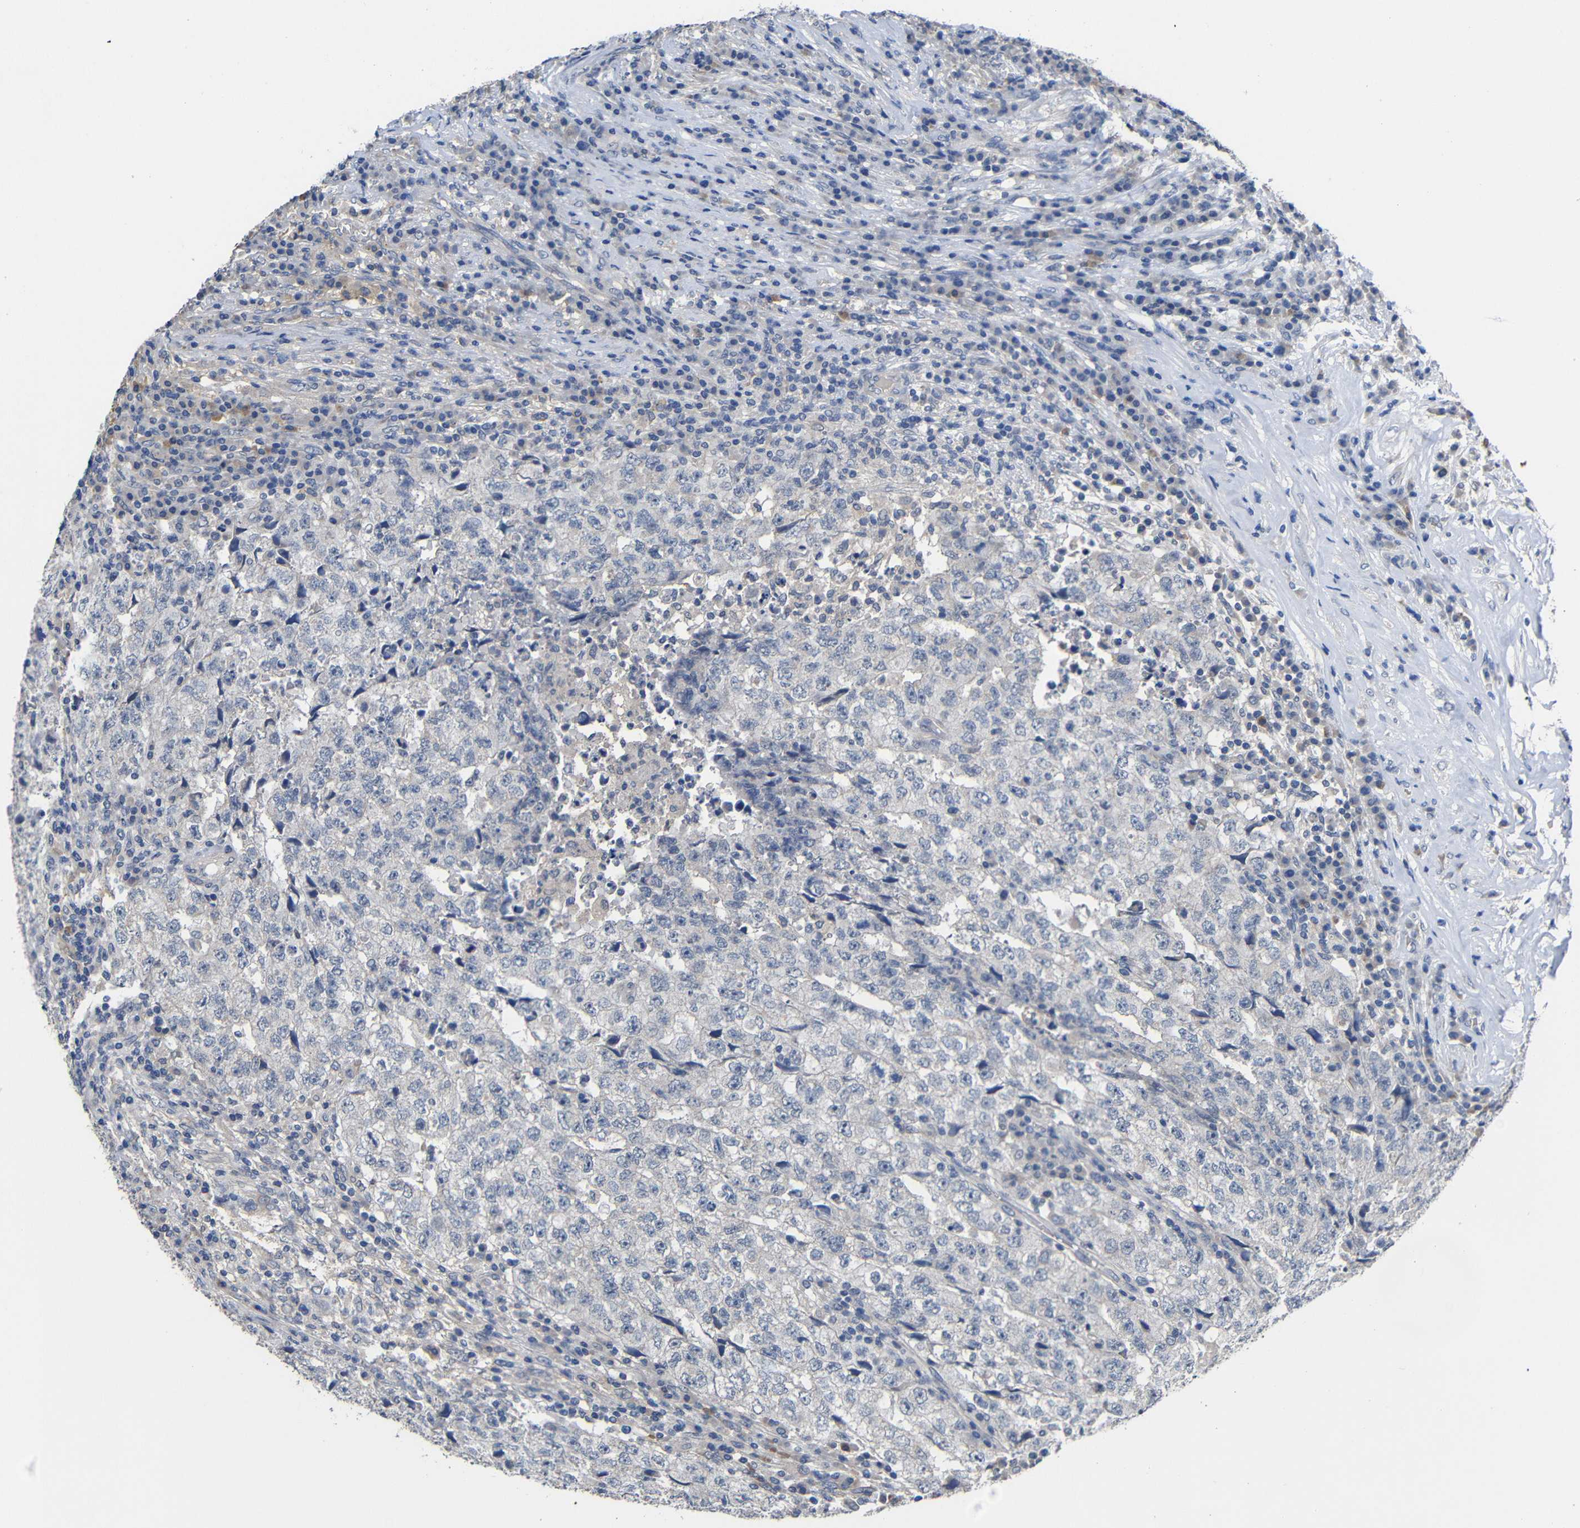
{"staining": {"intensity": "negative", "quantity": "none", "location": "none"}, "tissue": "testis cancer", "cell_type": "Tumor cells", "image_type": "cancer", "snomed": [{"axis": "morphology", "description": "Necrosis, NOS"}, {"axis": "morphology", "description": "Carcinoma, Embryonal, NOS"}, {"axis": "topography", "description": "Testis"}], "caption": "Photomicrograph shows no significant protein expression in tumor cells of testis cancer (embryonal carcinoma).", "gene": "HNF1A", "patient": {"sex": "male", "age": 19}}